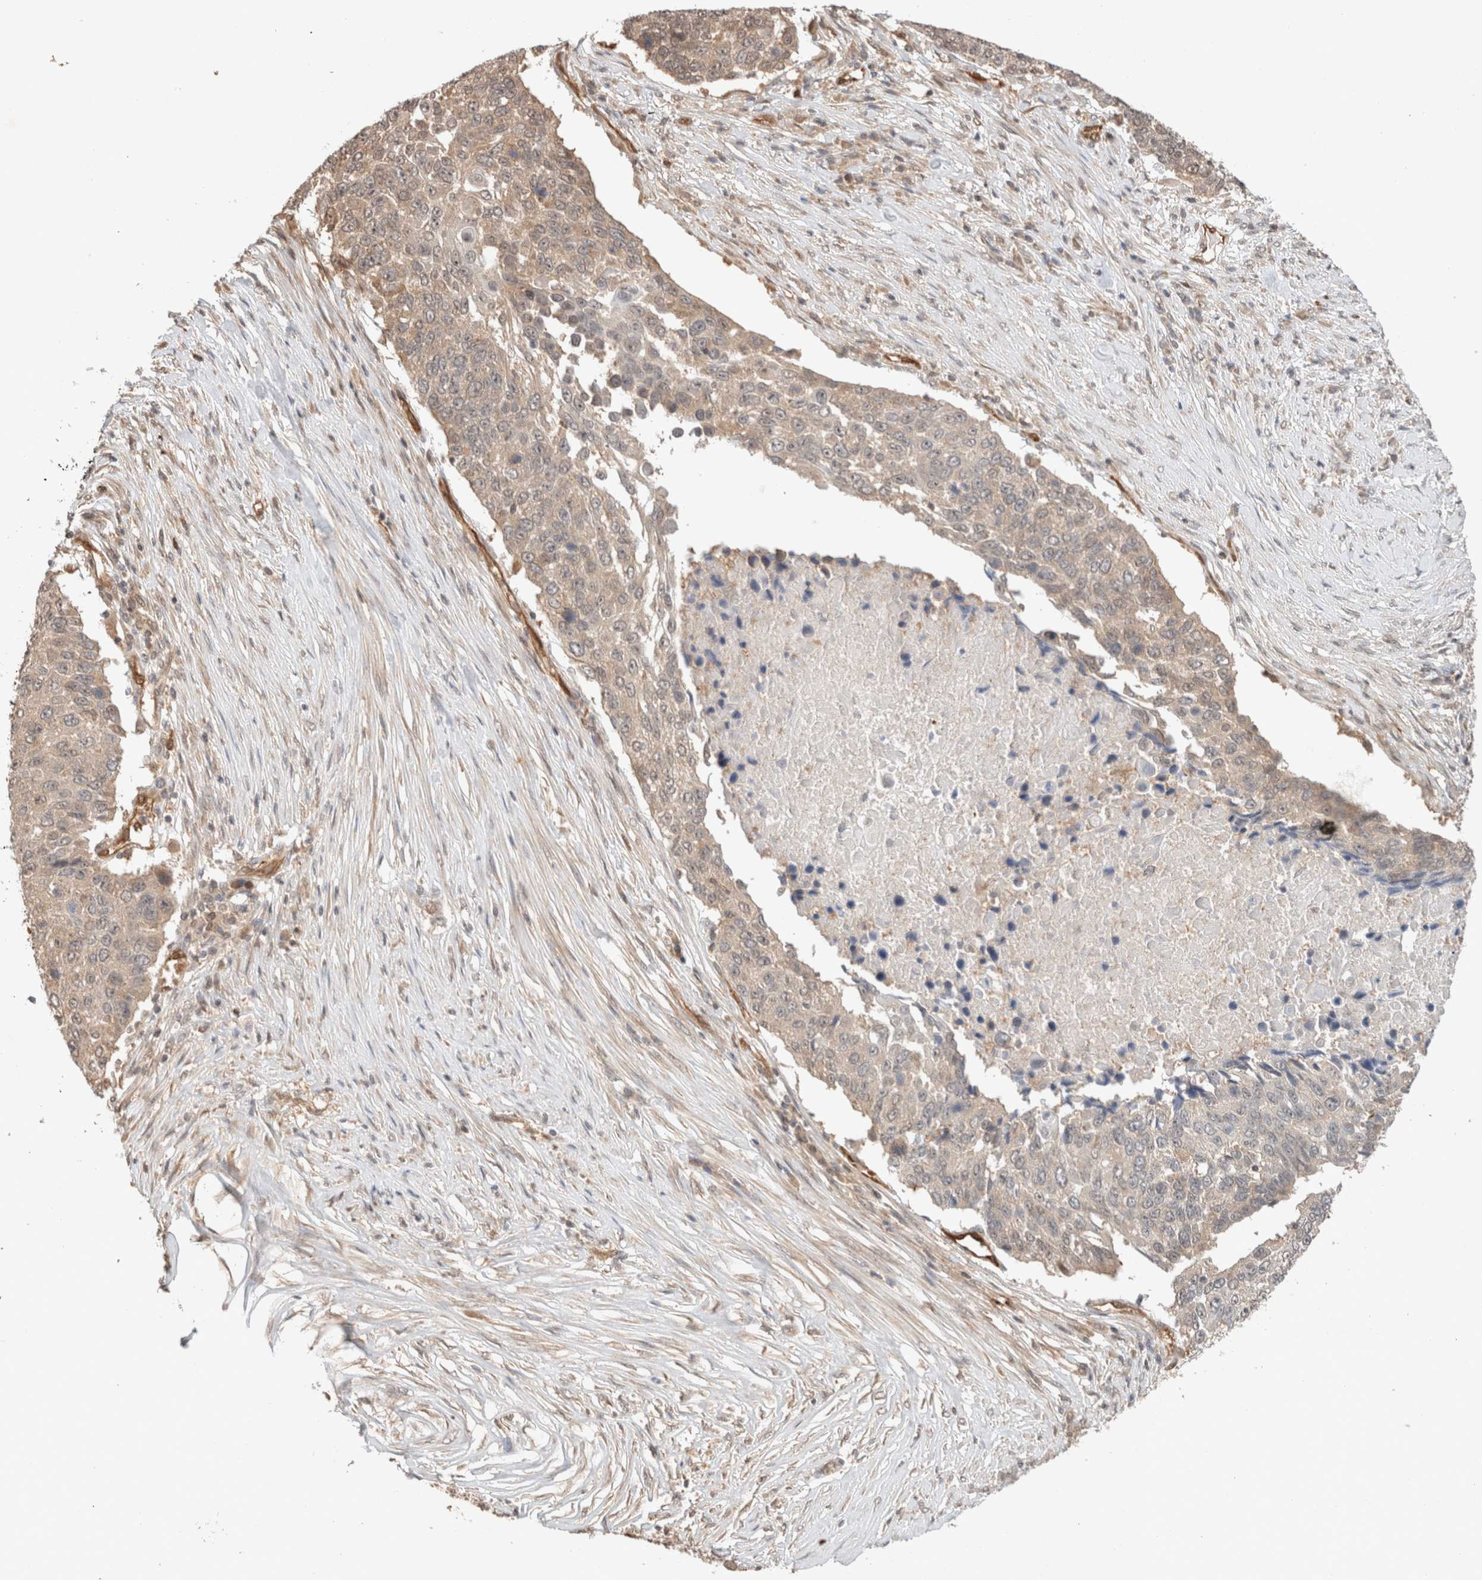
{"staining": {"intensity": "weak", "quantity": "<25%", "location": "cytoplasmic/membranous"}, "tissue": "lung cancer", "cell_type": "Tumor cells", "image_type": "cancer", "snomed": [{"axis": "morphology", "description": "Squamous cell carcinoma, NOS"}, {"axis": "topography", "description": "Lung"}], "caption": "This is a histopathology image of immunohistochemistry staining of lung squamous cell carcinoma, which shows no positivity in tumor cells.", "gene": "CA13", "patient": {"sex": "male", "age": 66}}